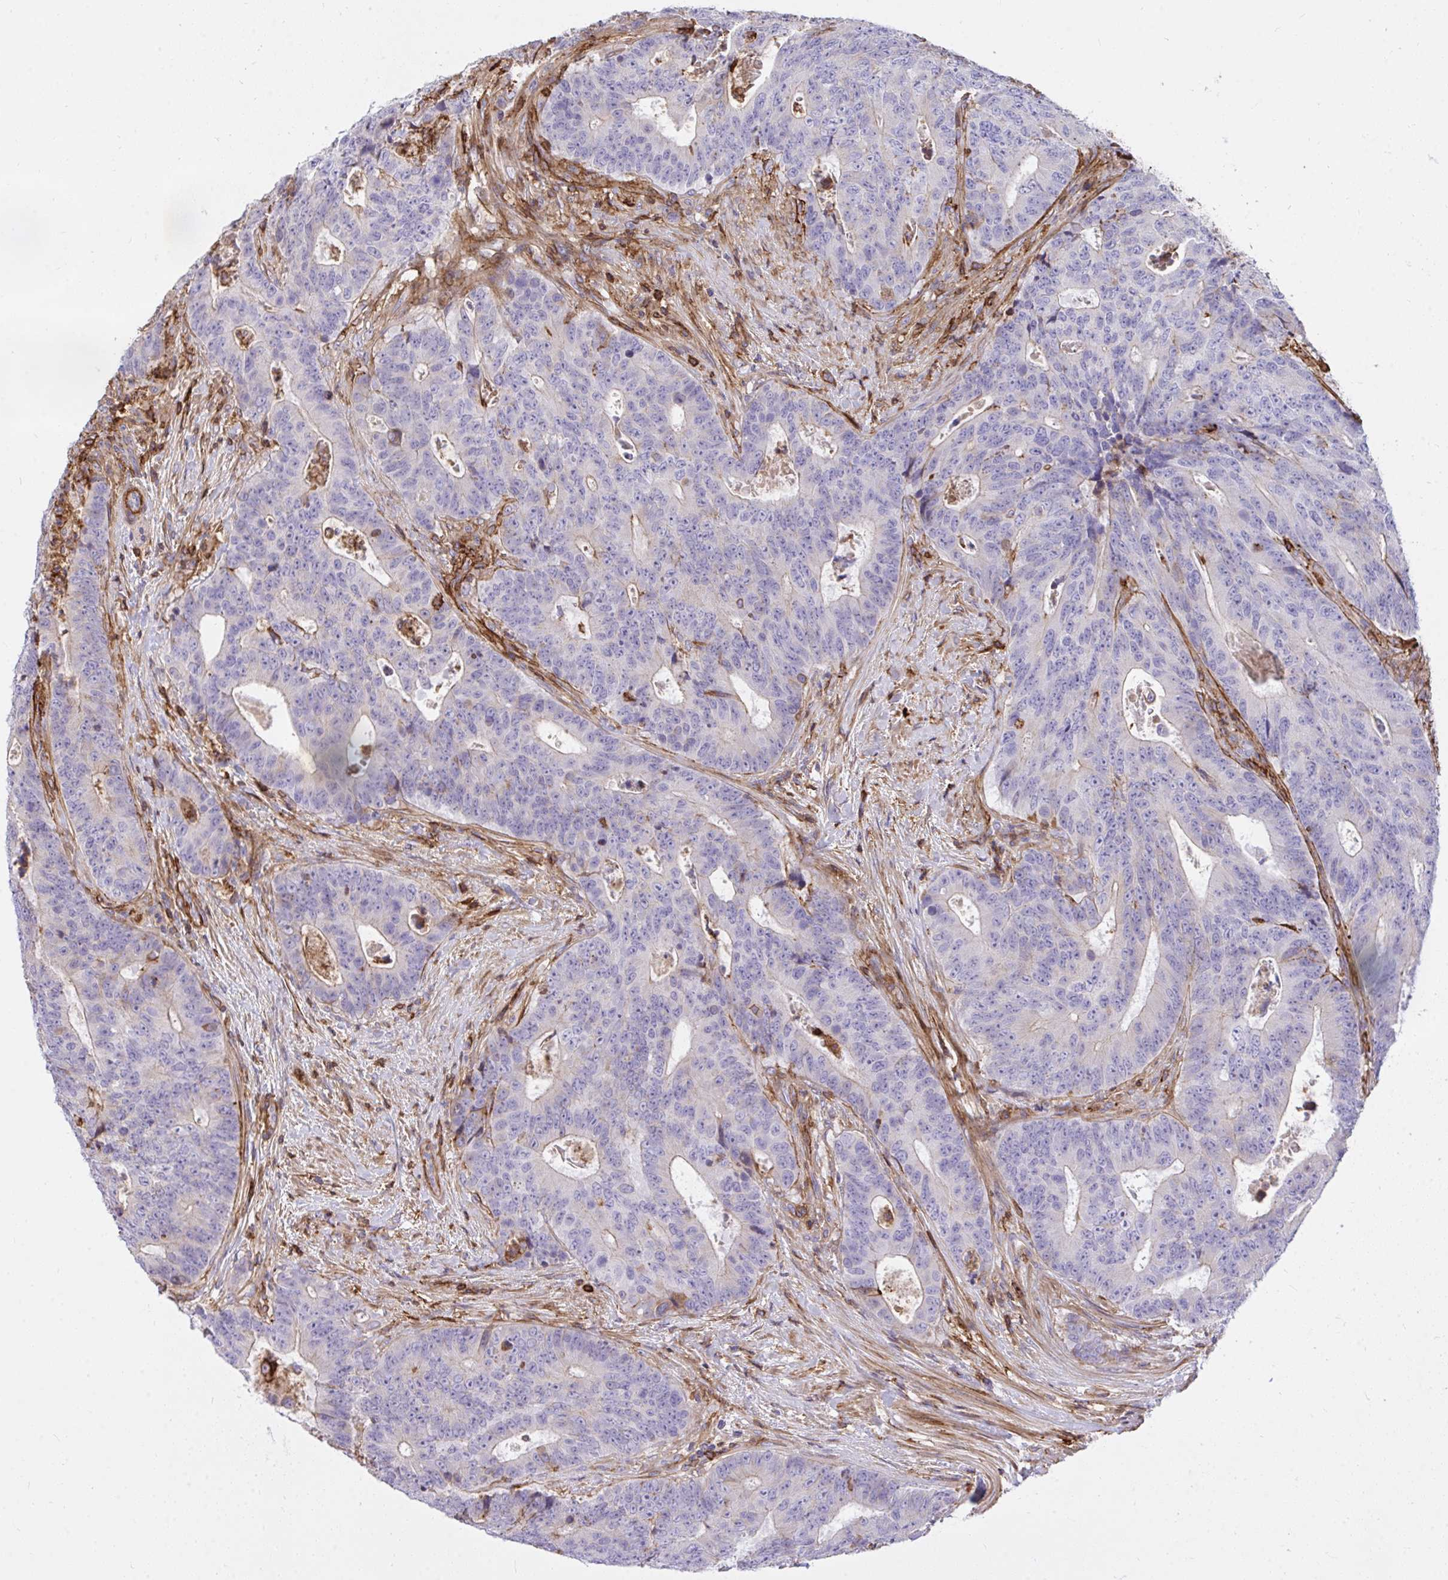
{"staining": {"intensity": "negative", "quantity": "none", "location": "none"}, "tissue": "colorectal cancer", "cell_type": "Tumor cells", "image_type": "cancer", "snomed": [{"axis": "morphology", "description": "Adenocarcinoma, NOS"}, {"axis": "topography", "description": "Colon"}], "caption": "A histopathology image of human colorectal adenocarcinoma is negative for staining in tumor cells. (DAB (3,3'-diaminobenzidine) immunohistochemistry visualized using brightfield microscopy, high magnification).", "gene": "ERI1", "patient": {"sex": "female", "age": 48}}